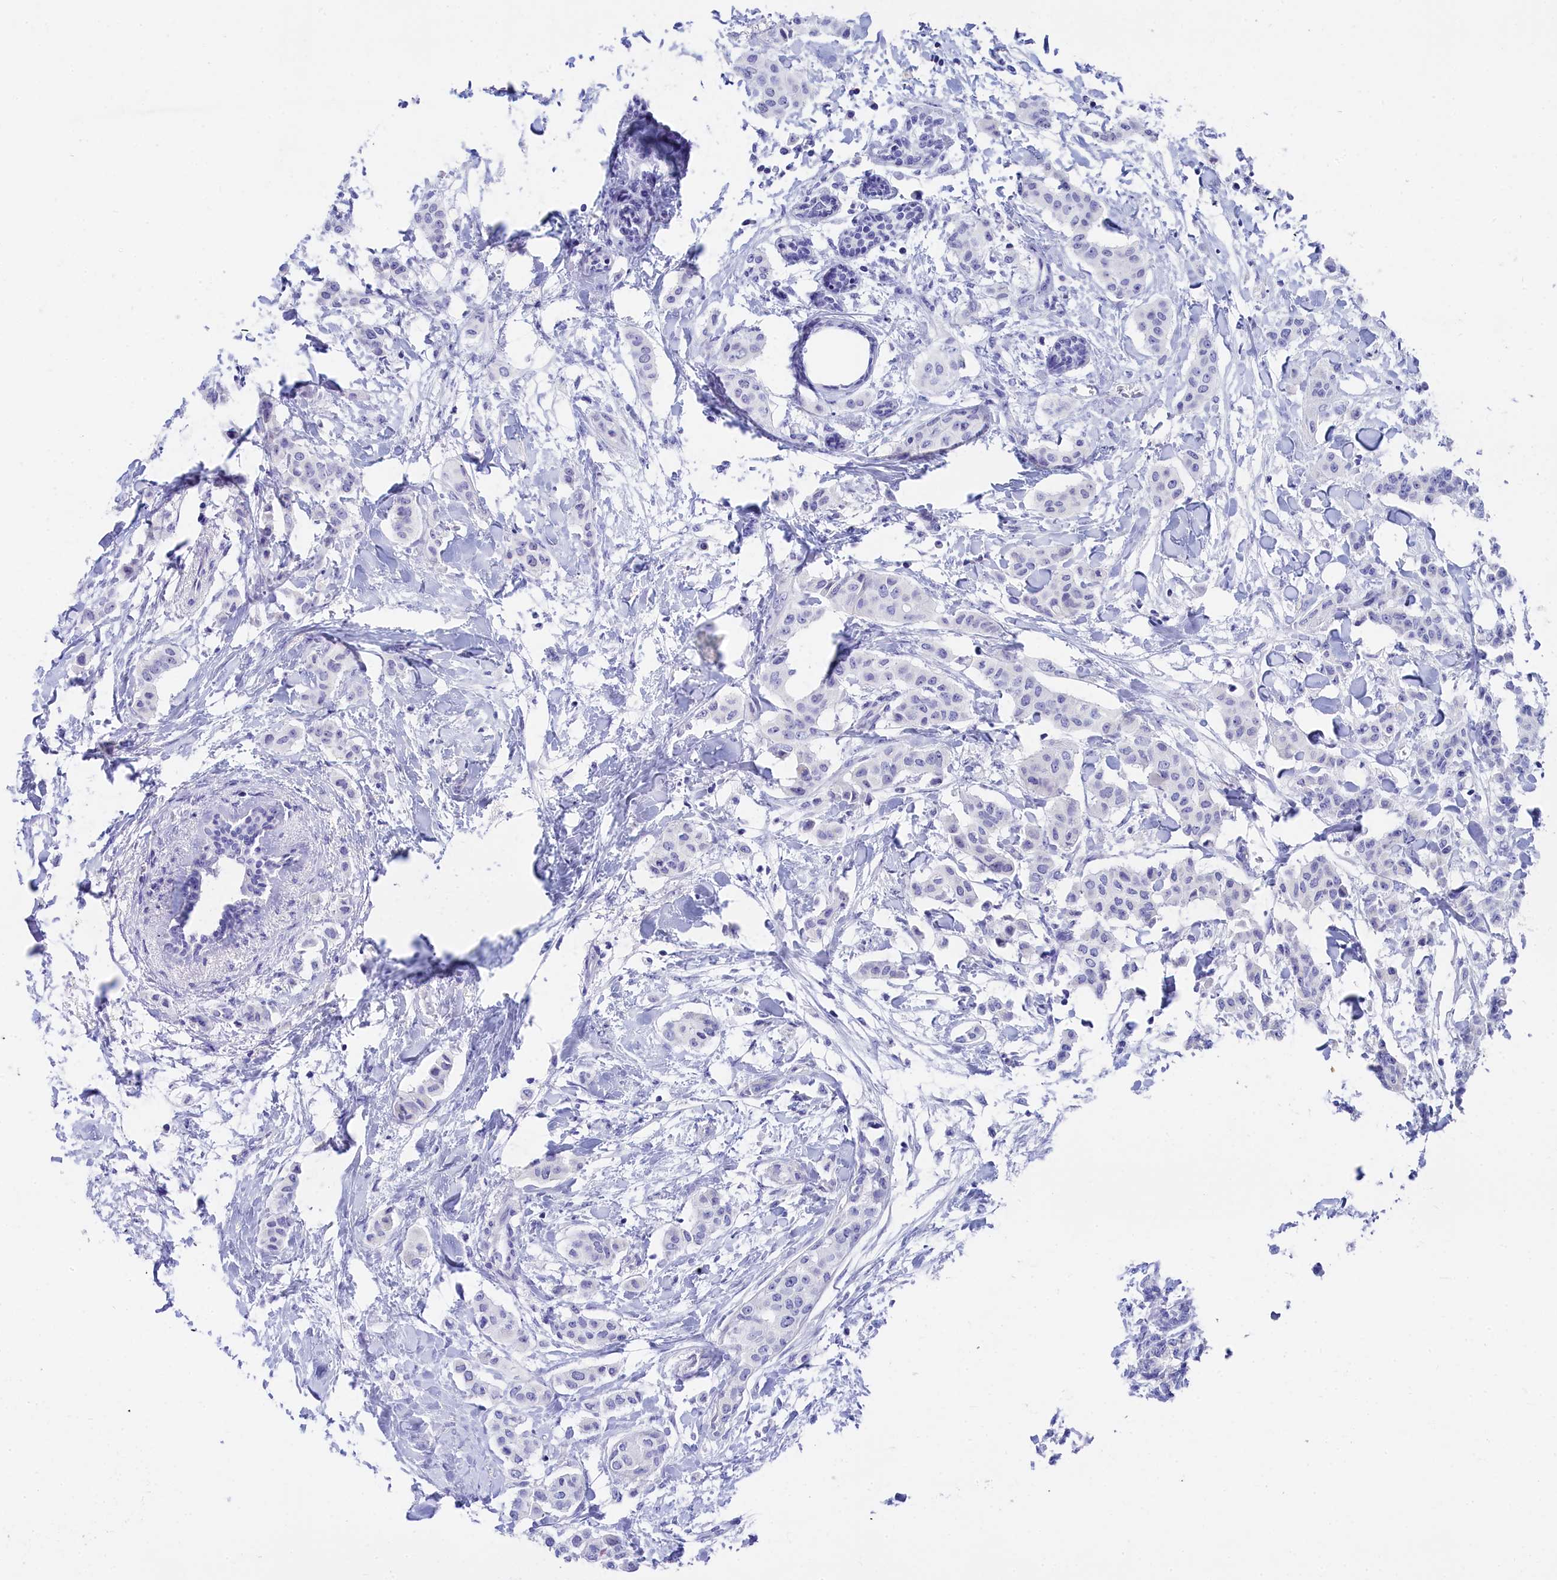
{"staining": {"intensity": "negative", "quantity": "none", "location": "none"}, "tissue": "breast cancer", "cell_type": "Tumor cells", "image_type": "cancer", "snomed": [{"axis": "morphology", "description": "Duct carcinoma"}, {"axis": "topography", "description": "Breast"}], "caption": "An IHC image of breast cancer (invasive ductal carcinoma) is shown. There is no staining in tumor cells of breast cancer (invasive ductal carcinoma).", "gene": "TRIM10", "patient": {"sex": "female", "age": 40}}